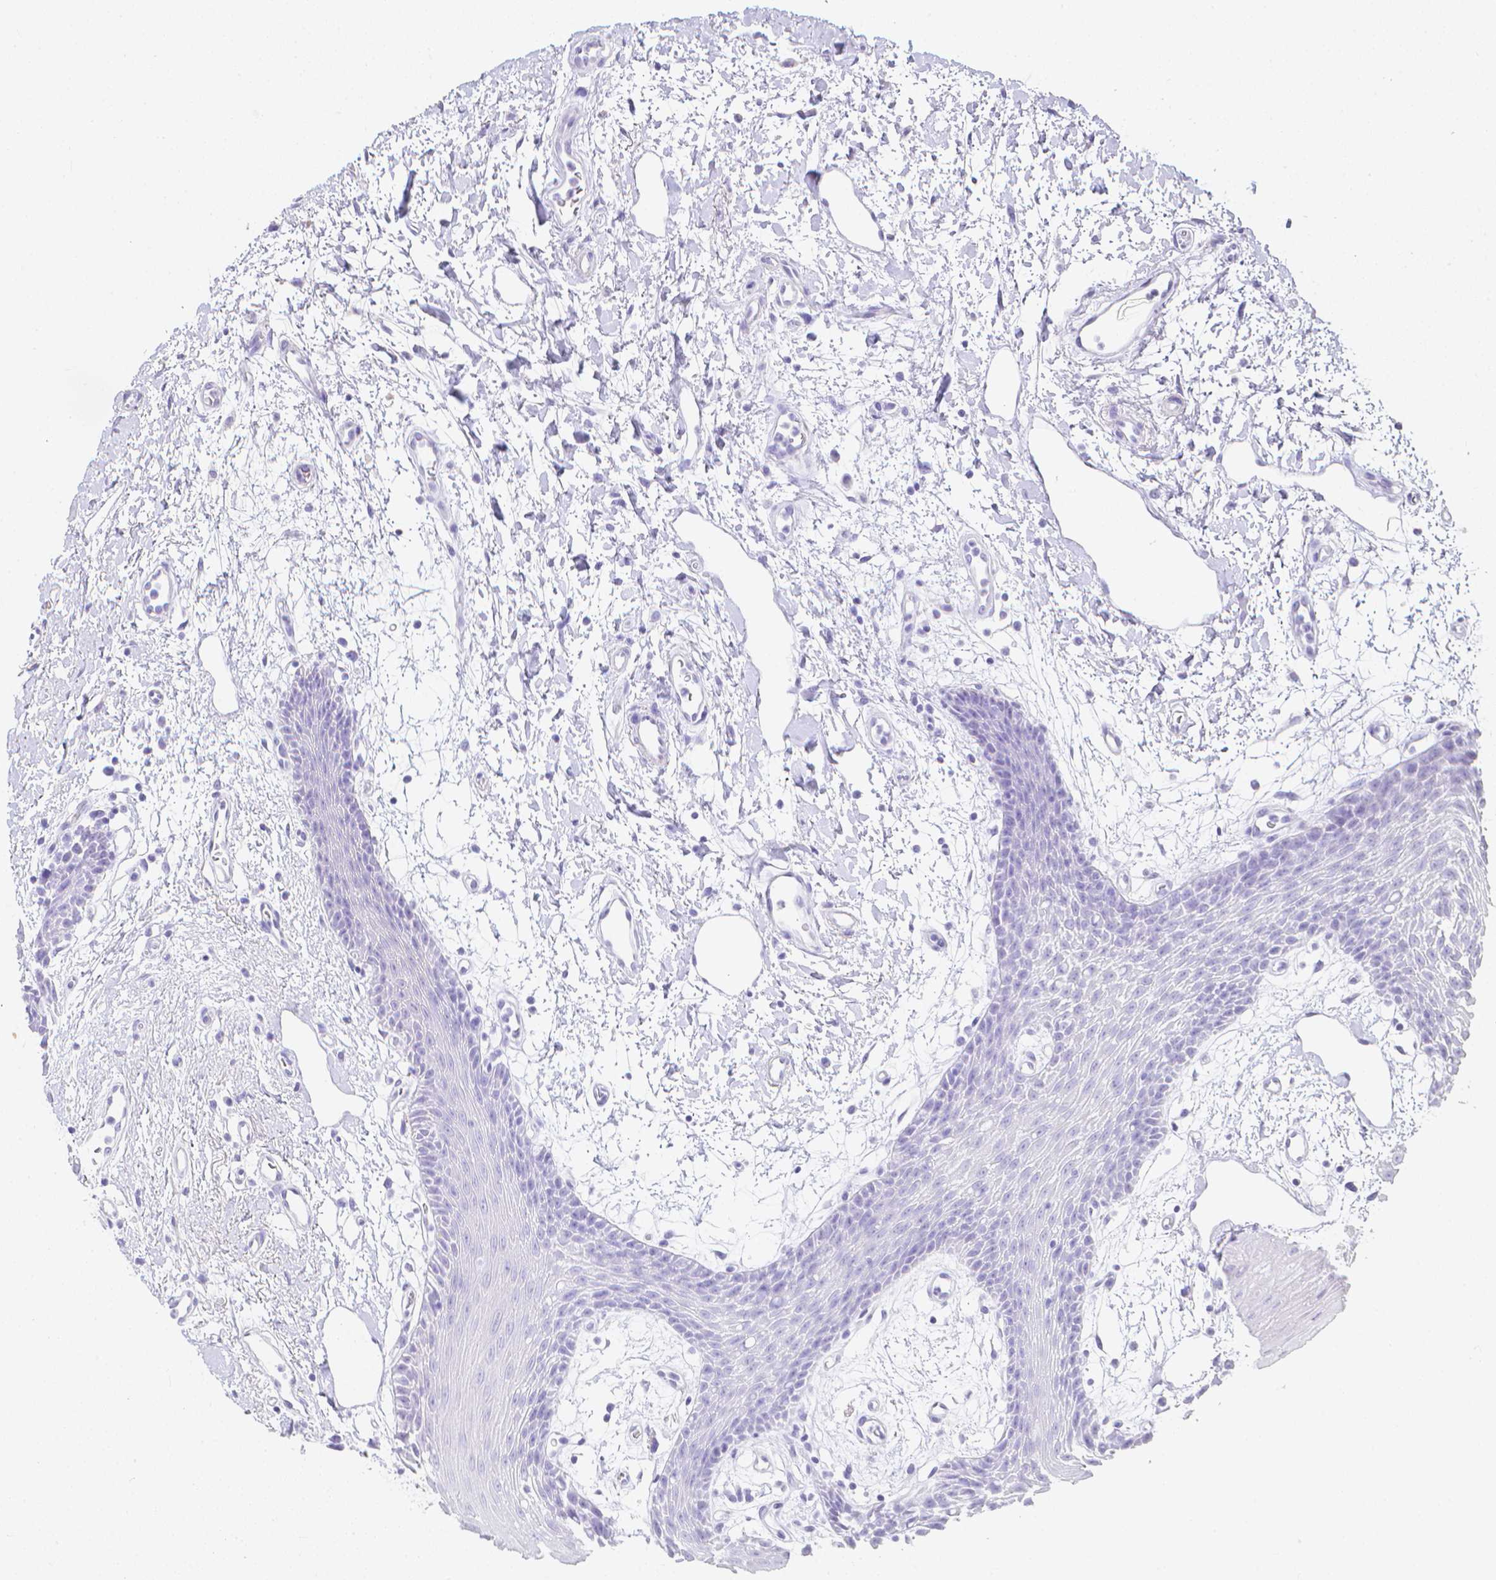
{"staining": {"intensity": "negative", "quantity": "none", "location": "none"}, "tissue": "oral mucosa", "cell_type": "Squamous epithelial cells", "image_type": "normal", "snomed": [{"axis": "morphology", "description": "Normal tissue, NOS"}, {"axis": "topography", "description": "Oral tissue"}], "caption": "The photomicrograph shows no staining of squamous epithelial cells in benign oral mucosa. Brightfield microscopy of immunohistochemistry stained with DAB (3,3'-diaminobenzidine) (brown) and hematoxylin (blue), captured at high magnification.", "gene": "LGALS4", "patient": {"sex": "female", "age": 59}}